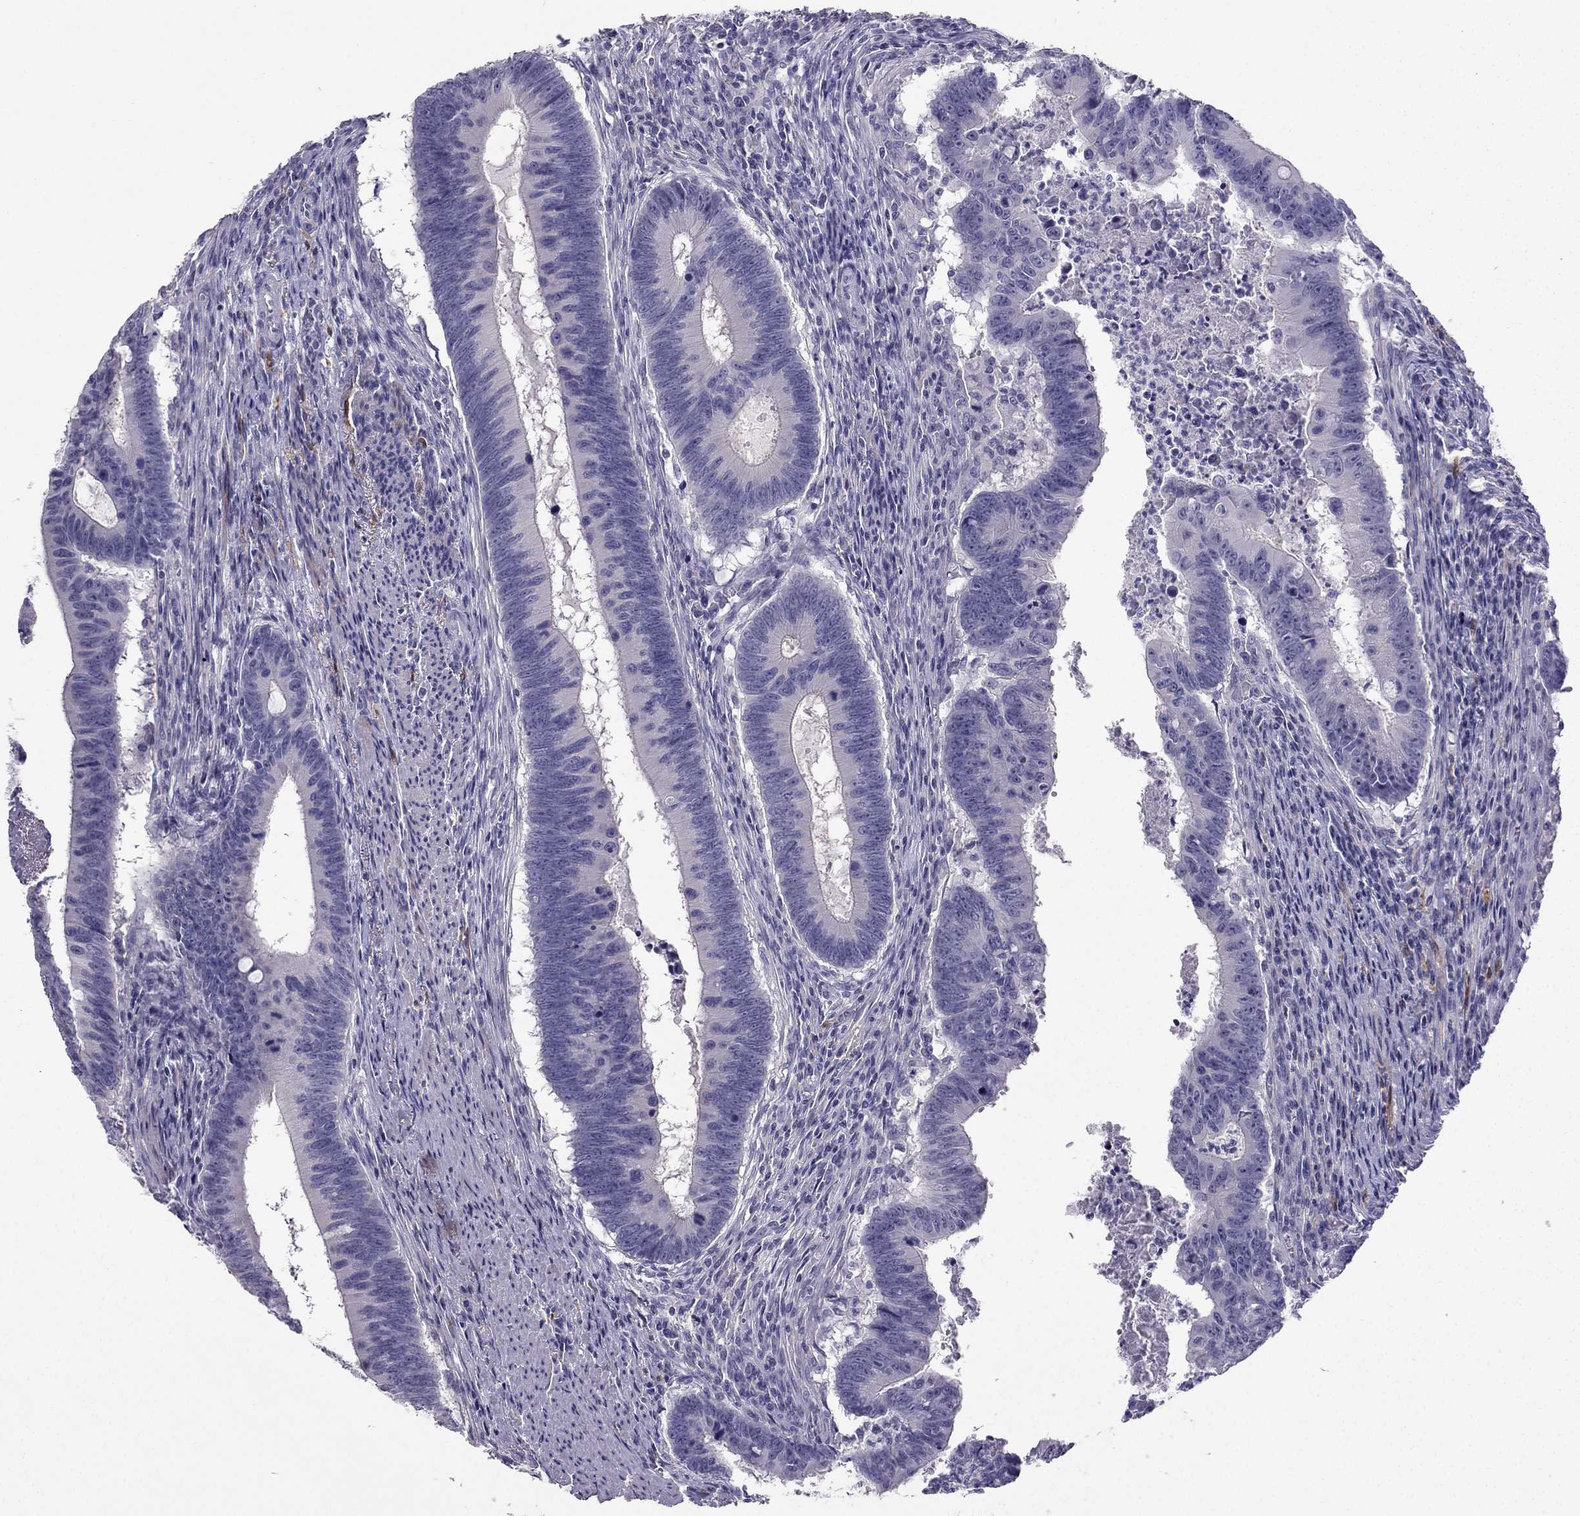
{"staining": {"intensity": "negative", "quantity": "none", "location": "none"}, "tissue": "colorectal cancer", "cell_type": "Tumor cells", "image_type": "cancer", "snomed": [{"axis": "morphology", "description": "Adenocarcinoma, NOS"}, {"axis": "topography", "description": "Colon"}], "caption": "There is no significant positivity in tumor cells of colorectal cancer.", "gene": "LMTK3", "patient": {"sex": "female", "age": 87}}